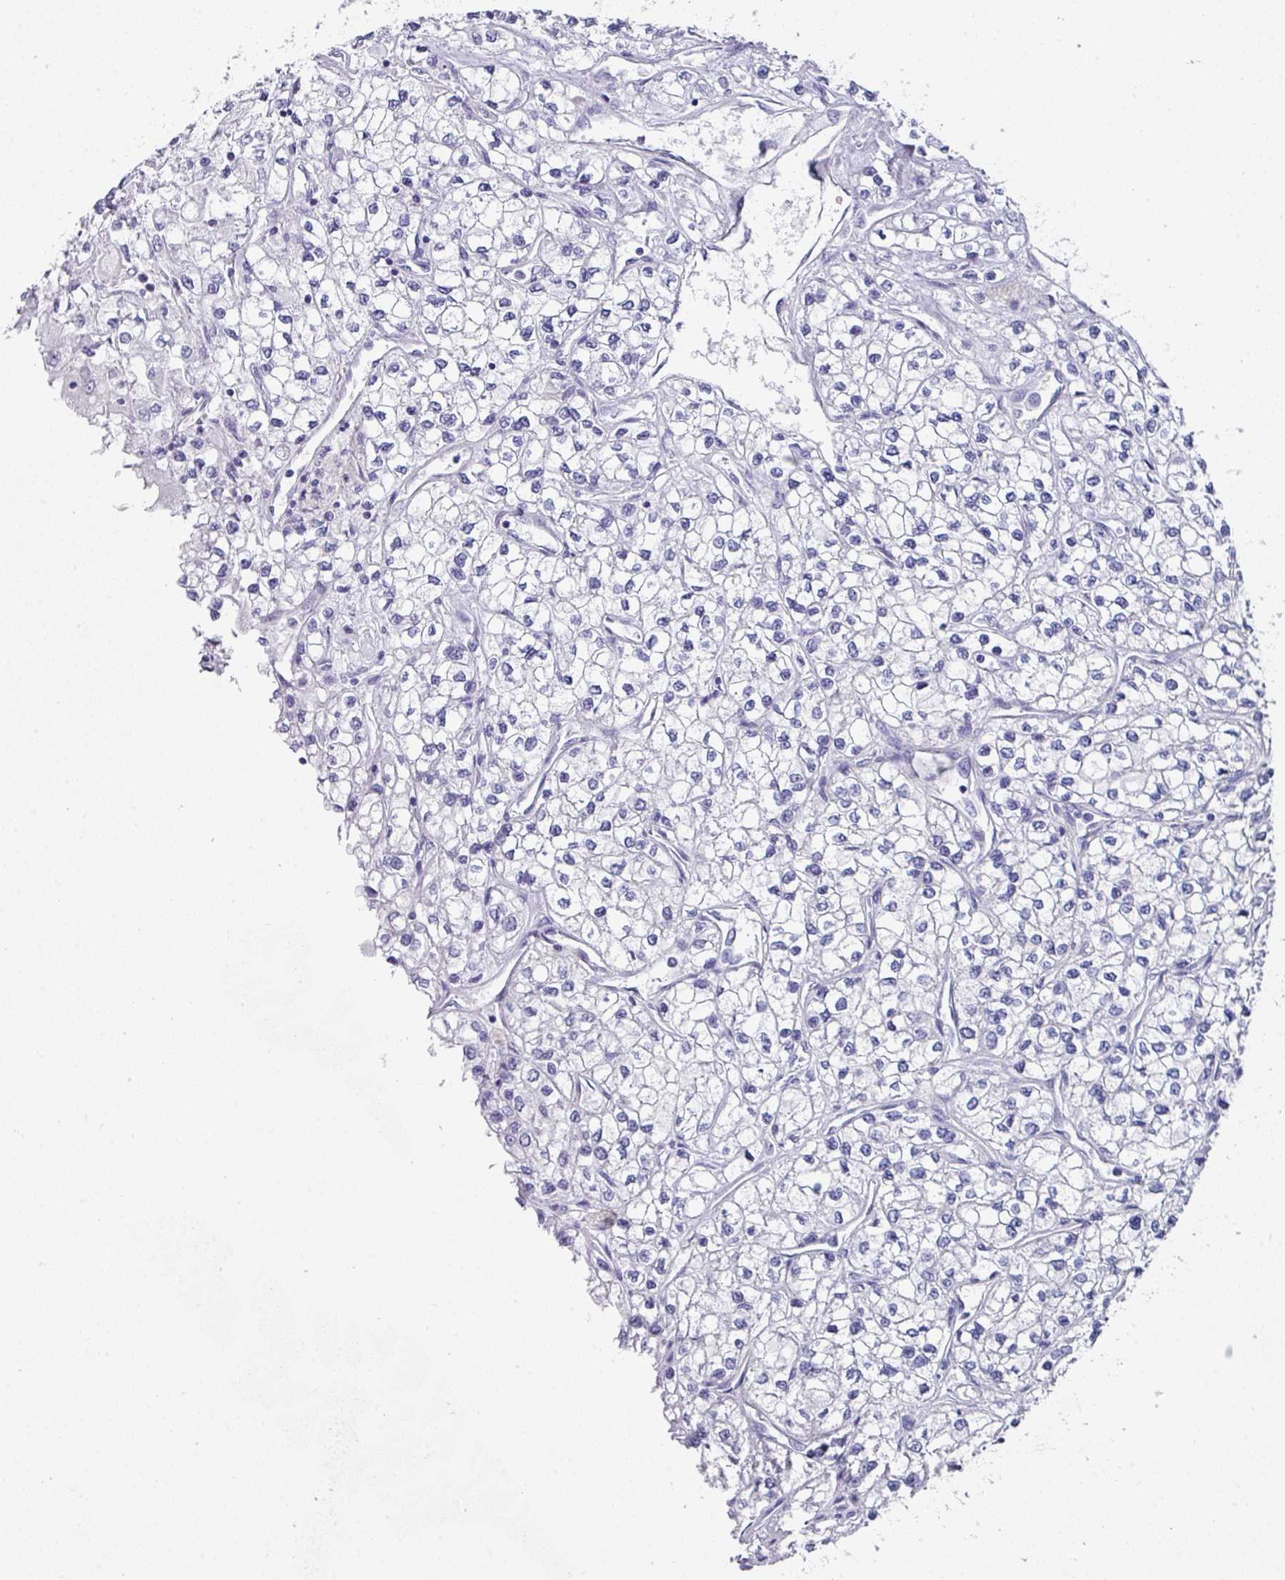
{"staining": {"intensity": "negative", "quantity": "none", "location": "none"}, "tissue": "renal cancer", "cell_type": "Tumor cells", "image_type": "cancer", "snomed": [{"axis": "morphology", "description": "Adenocarcinoma, NOS"}, {"axis": "topography", "description": "Kidney"}], "caption": "This is a photomicrograph of immunohistochemistry (IHC) staining of adenocarcinoma (renal), which shows no positivity in tumor cells.", "gene": "PEX10", "patient": {"sex": "male", "age": 80}}